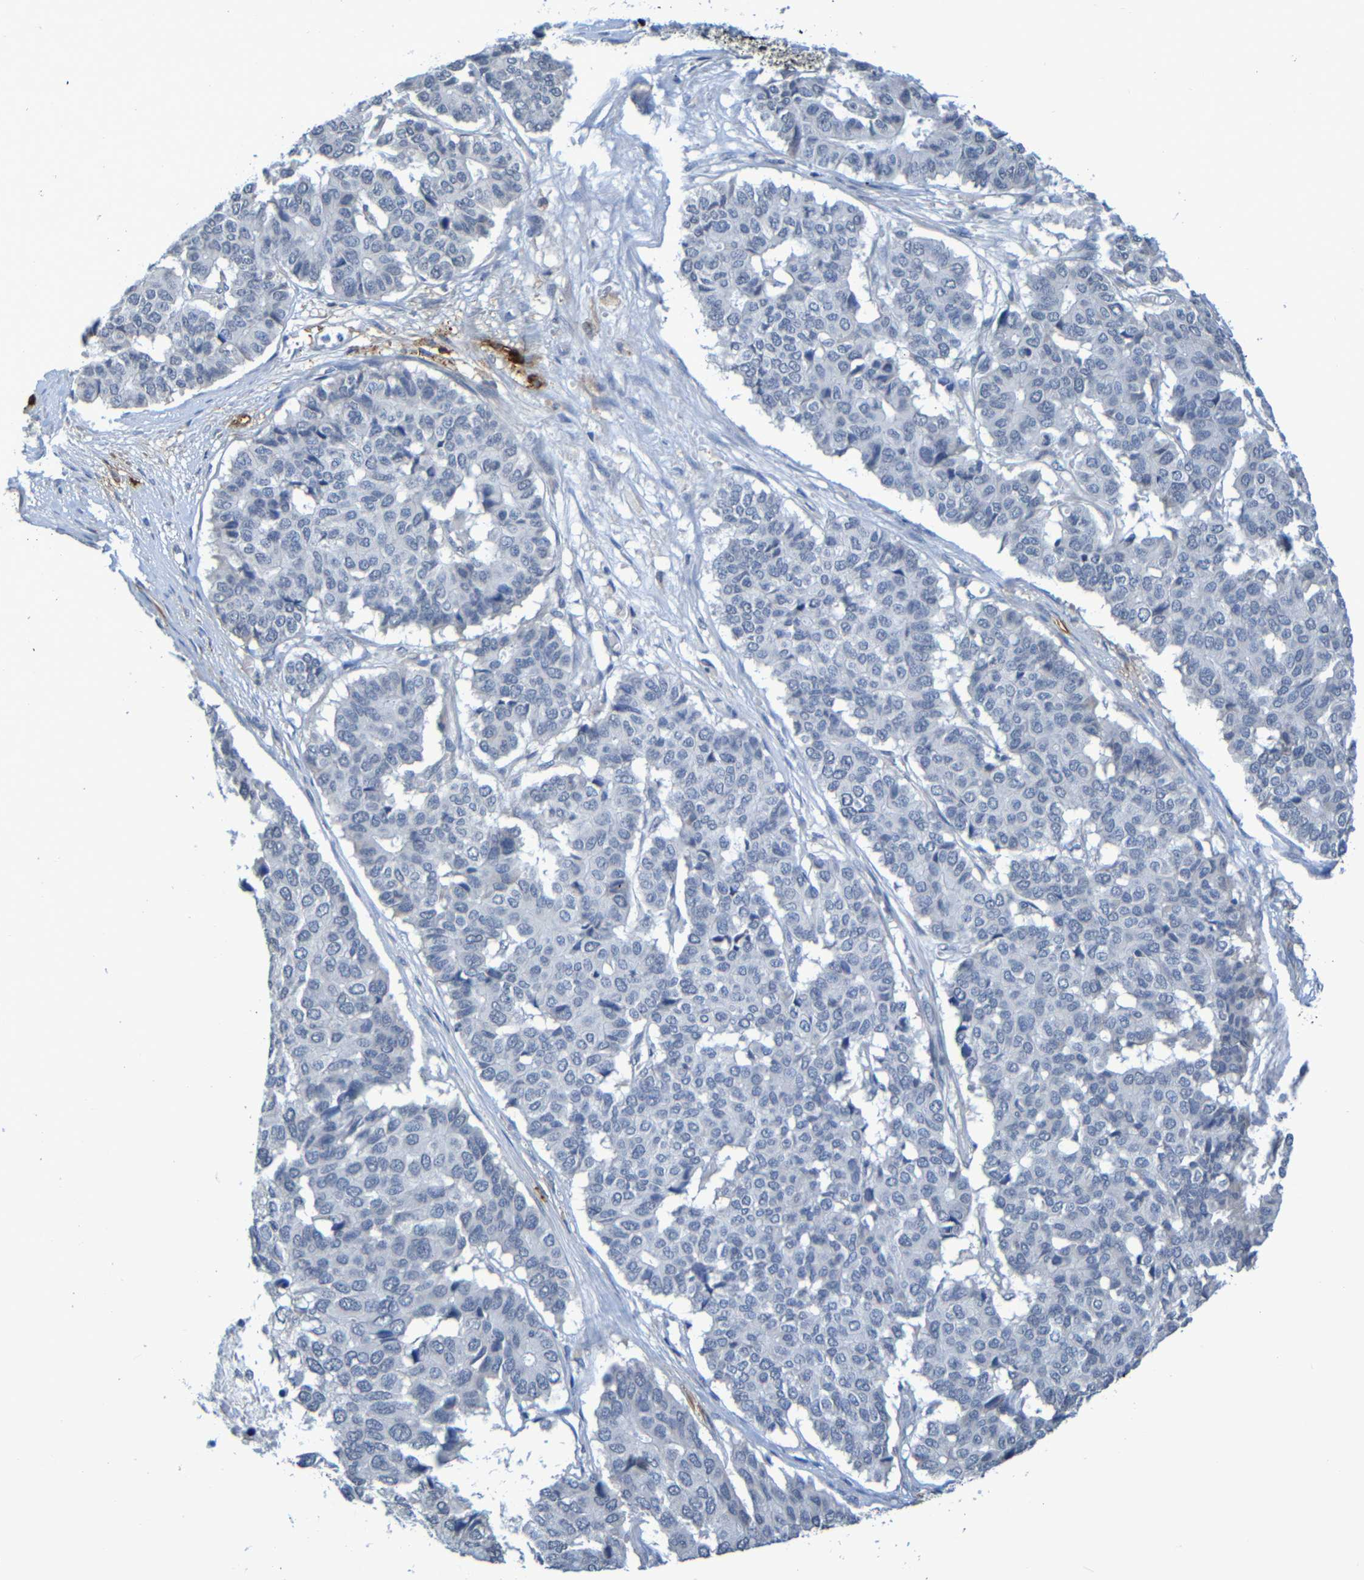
{"staining": {"intensity": "negative", "quantity": "none", "location": "none"}, "tissue": "pancreatic cancer", "cell_type": "Tumor cells", "image_type": "cancer", "snomed": [{"axis": "morphology", "description": "Adenocarcinoma, NOS"}, {"axis": "topography", "description": "Pancreas"}], "caption": "Histopathology image shows no significant protein expression in tumor cells of pancreatic cancer. Nuclei are stained in blue.", "gene": "C3AR1", "patient": {"sex": "male", "age": 50}}